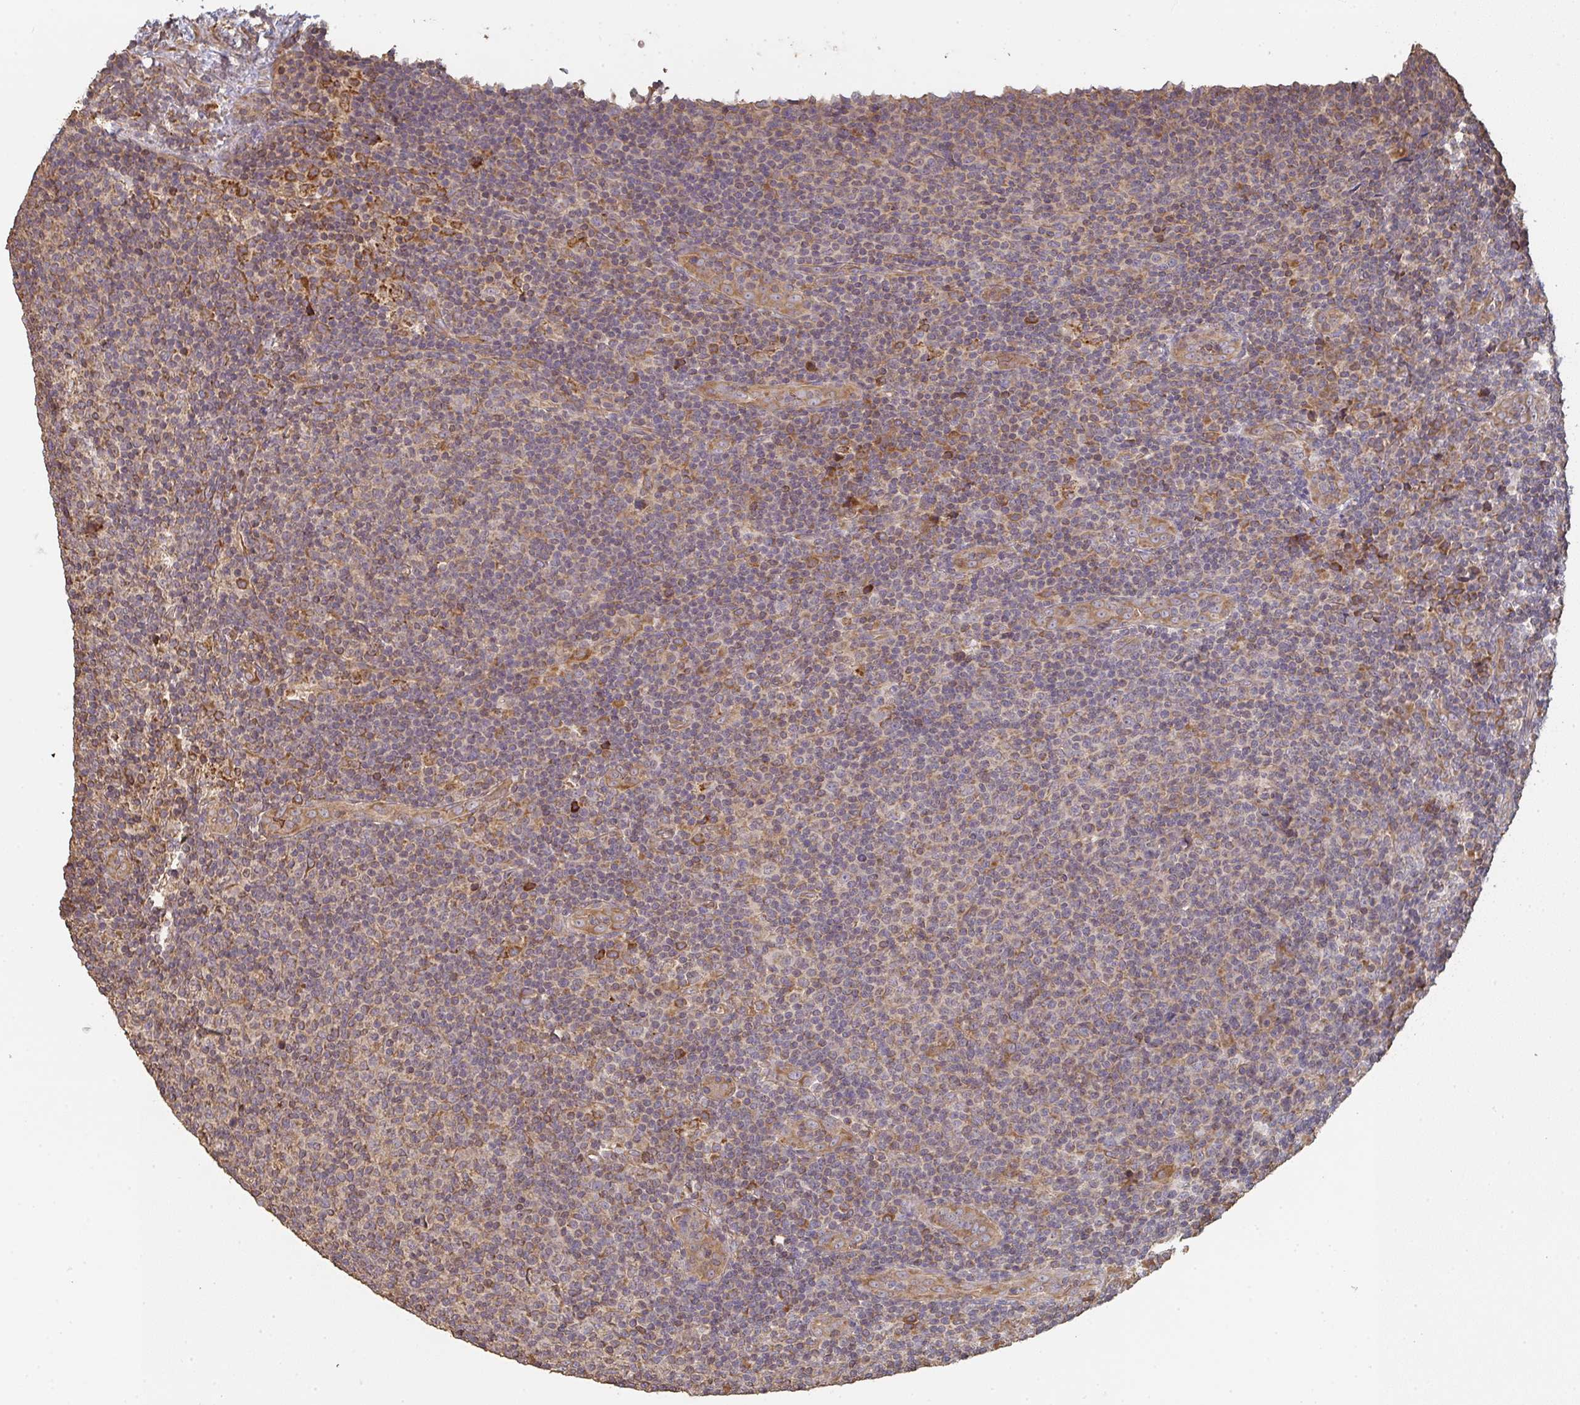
{"staining": {"intensity": "moderate", "quantity": "25%-75%", "location": "cytoplasmic/membranous"}, "tissue": "lymphoma", "cell_type": "Tumor cells", "image_type": "cancer", "snomed": [{"axis": "morphology", "description": "Malignant lymphoma, non-Hodgkin's type, Low grade"}, {"axis": "topography", "description": "Lymph node"}], "caption": "Immunohistochemistry image of neoplastic tissue: low-grade malignant lymphoma, non-Hodgkin's type stained using IHC exhibits medium levels of moderate protein expression localized specifically in the cytoplasmic/membranous of tumor cells, appearing as a cytoplasmic/membranous brown color.", "gene": "POLG", "patient": {"sex": "male", "age": 66}}